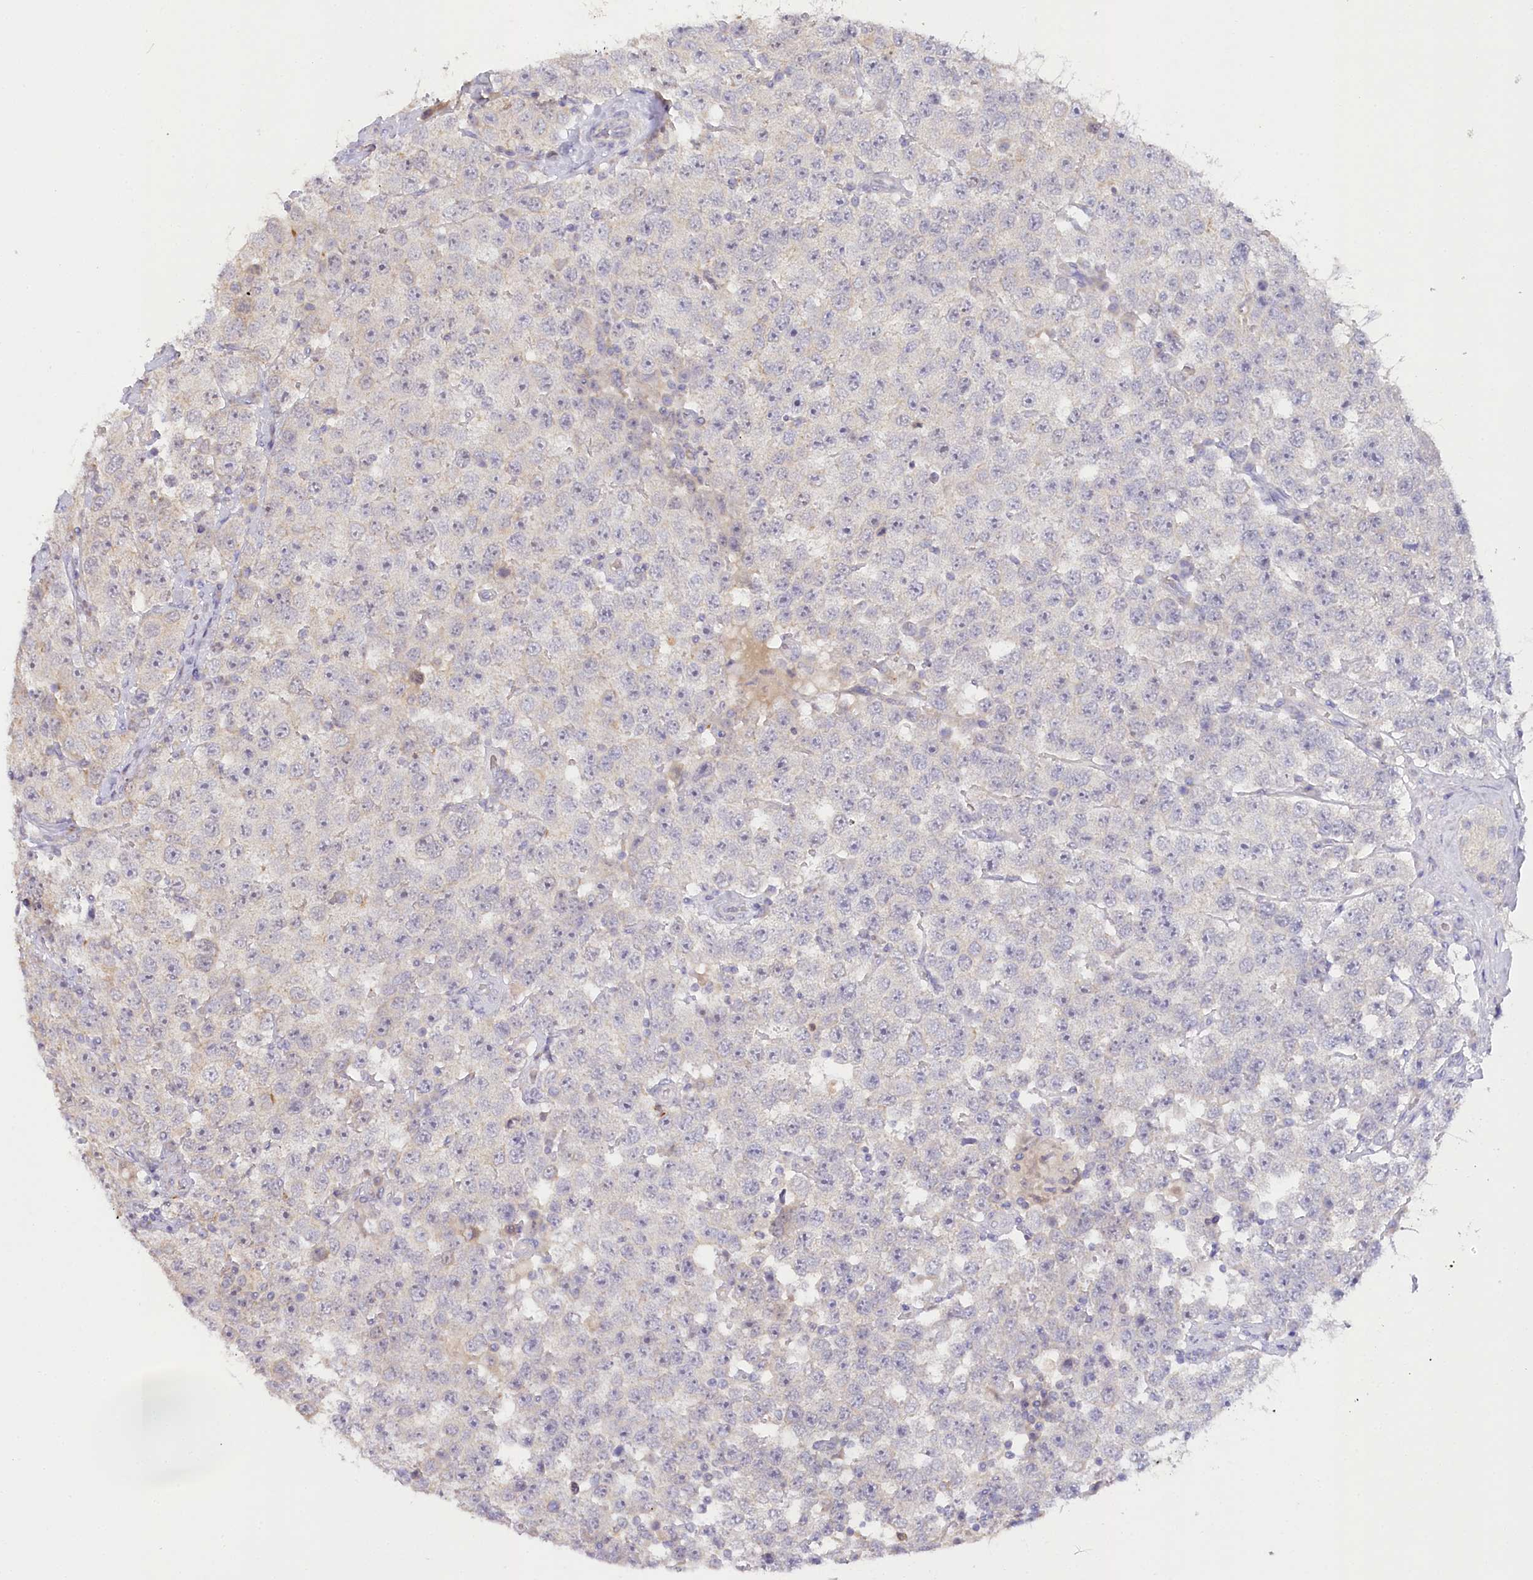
{"staining": {"intensity": "negative", "quantity": "none", "location": "none"}, "tissue": "testis cancer", "cell_type": "Tumor cells", "image_type": "cancer", "snomed": [{"axis": "morphology", "description": "Seminoma, NOS"}, {"axis": "topography", "description": "Testis"}], "caption": "High magnification brightfield microscopy of testis cancer stained with DAB (brown) and counterstained with hematoxylin (blue): tumor cells show no significant staining.", "gene": "SLC6A11", "patient": {"sex": "male", "age": 28}}